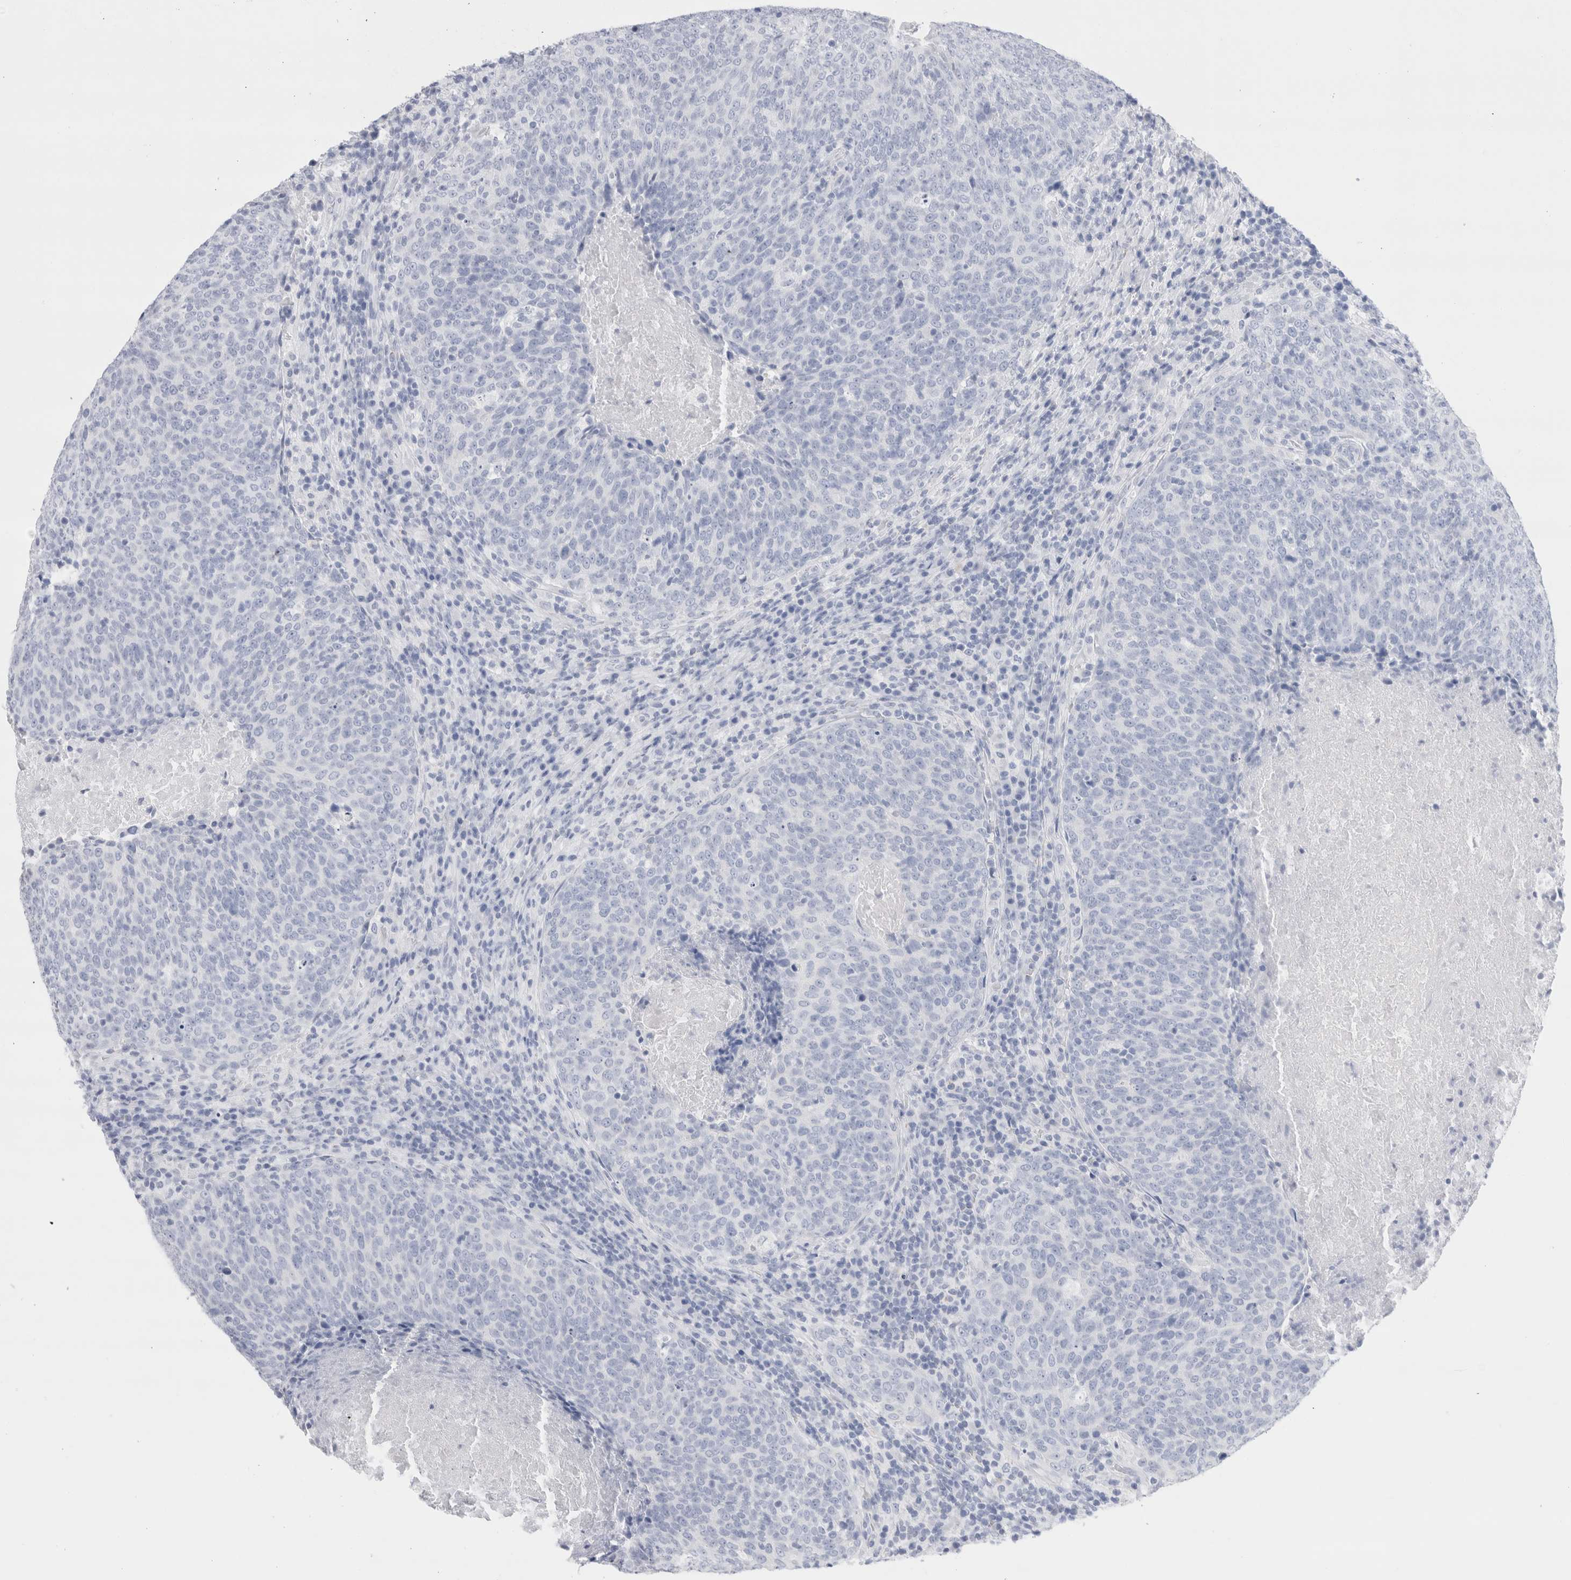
{"staining": {"intensity": "negative", "quantity": "none", "location": "none"}, "tissue": "head and neck cancer", "cell_type": "Tumor cells", "image_type": "cancer", "snomed": [{"axis": "morphology", "description": "Squamous cell carcinoma, NOS"}, {"axis": "morphology", "description": "Squamous cell carcinoma, metastatic, NOS"}, {"axis": "topography", "description": "Lymph node"}, {"axis": "topography", "description": "Head-Neck"}], "caption": "A micrograph of human head and neck cancer (metastatic squamous cell carcinoma) is negative for staining in tumor cells. (DAB immunohistochemistry, high magnification).", "gene": "ECHDC2", "patient": {"sex": "male", "age": 62}}